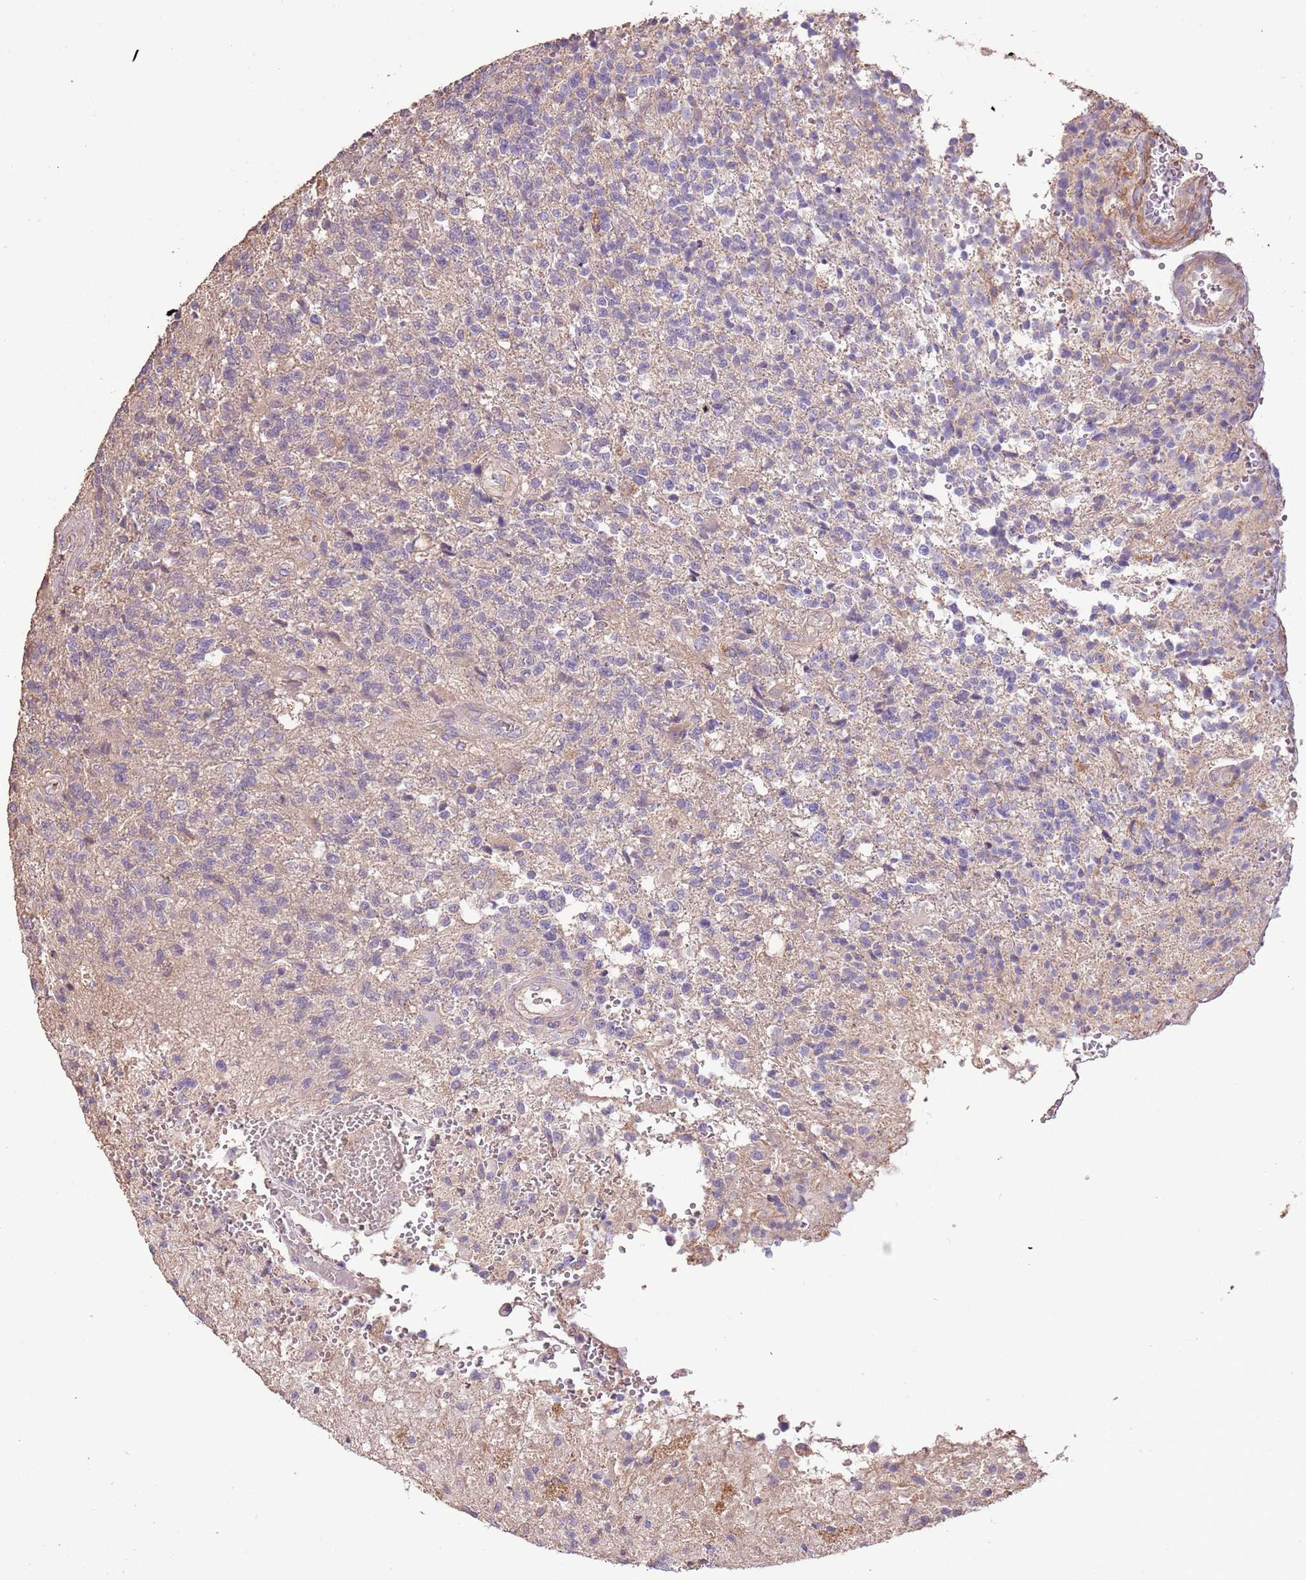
{"staining": {"intensity": "negative", "quantity": "none", "location": "none"}, "tissue": "glioma", "cell_type": "Tumor cells", "image_type": "cancer", "snomed": [{"axis": "morphology", "description": "Glioma, malignant, High grade"}, {"axis": "topography", "description": "Brain"}], "caption": "Immunohistochemical staining of high-grade glioma (malignant) shows no significant positivity in tumor cells.", "gene": "FECH", "patient": {"sex": "male", "age": 56}}